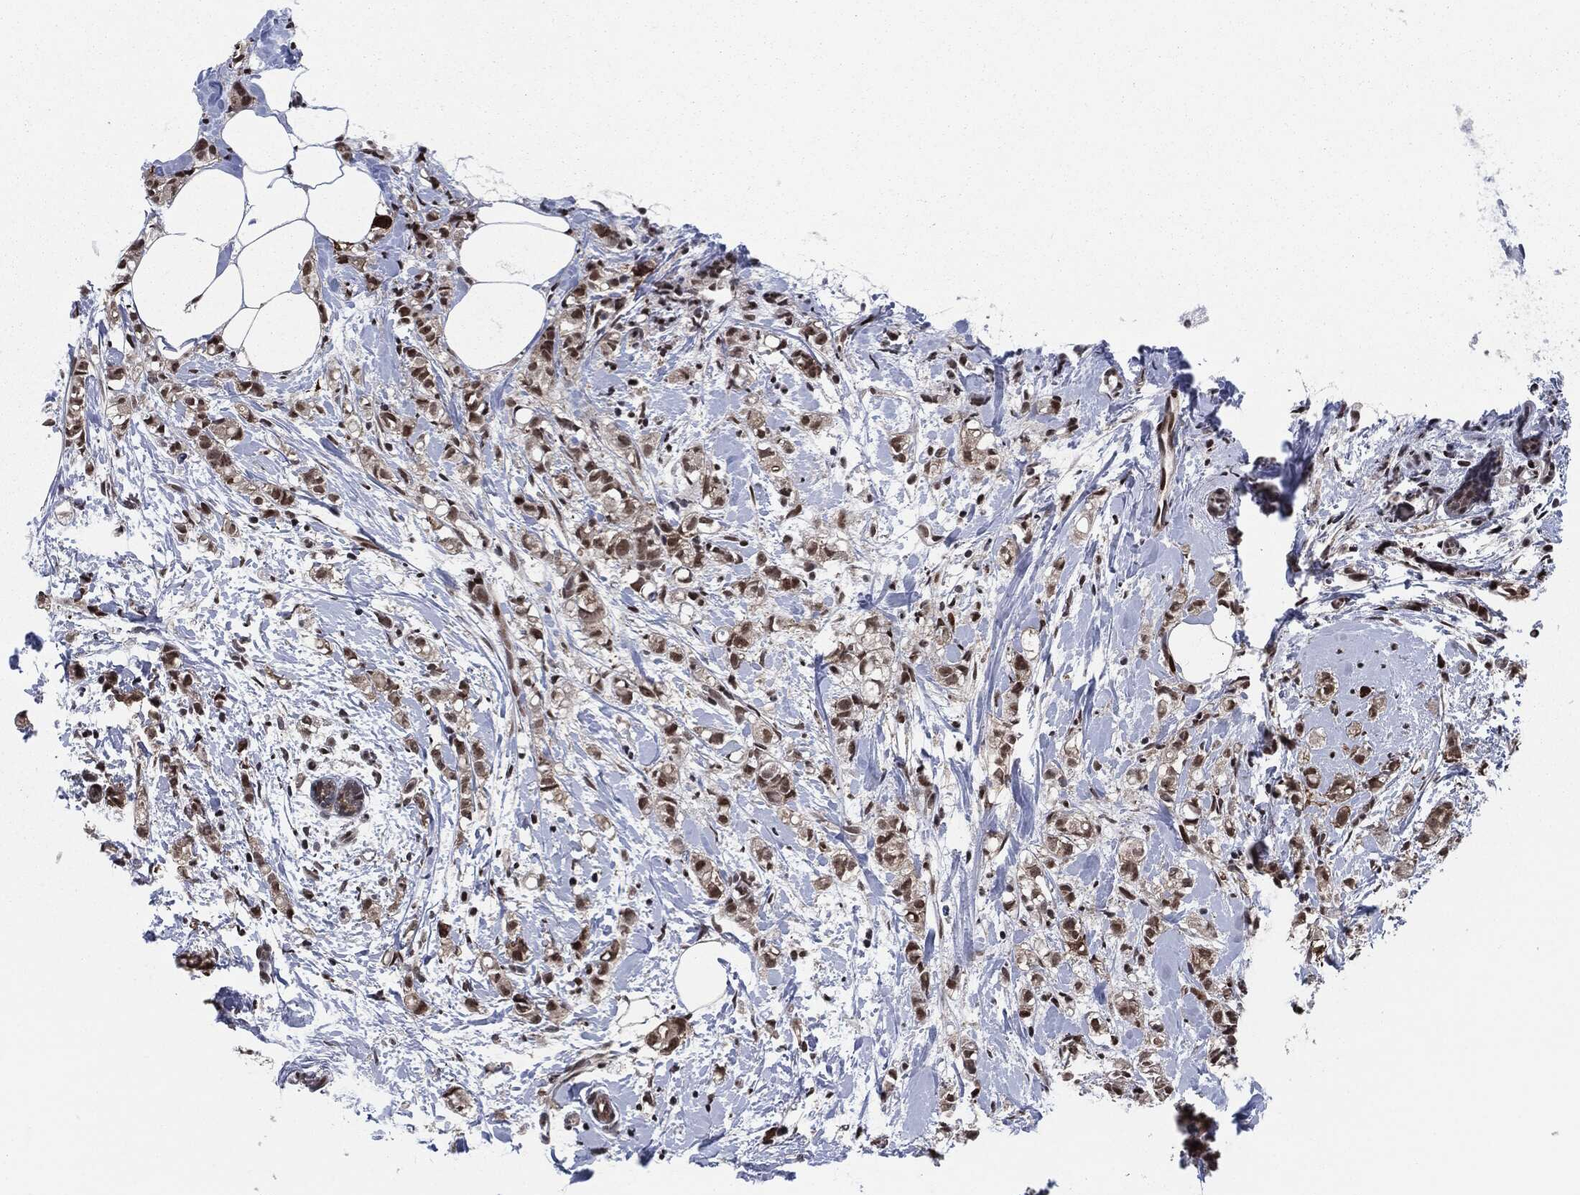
{"staining": {"intensity": "strong", "quantity": "25%-75%", "location": "nuclear"}, "tissue": "breast cancer", "cell_type": "Tumor cells", "image_type": "cancer", "snomed": [{"axis": "morphology", "description": "Normal tissue, NOS"}, {"axis": "morphology", "description": "Duct carcinoma"}, {"axis": "topography", "description": "Breast"}], "caption": "IHC (DAB) staining of breast cancer displays strong nuclear protein staining in about 25%-75% of tumor cells.", "gene": "AKT2", "patient": {"sex": "female", "age": 44}}